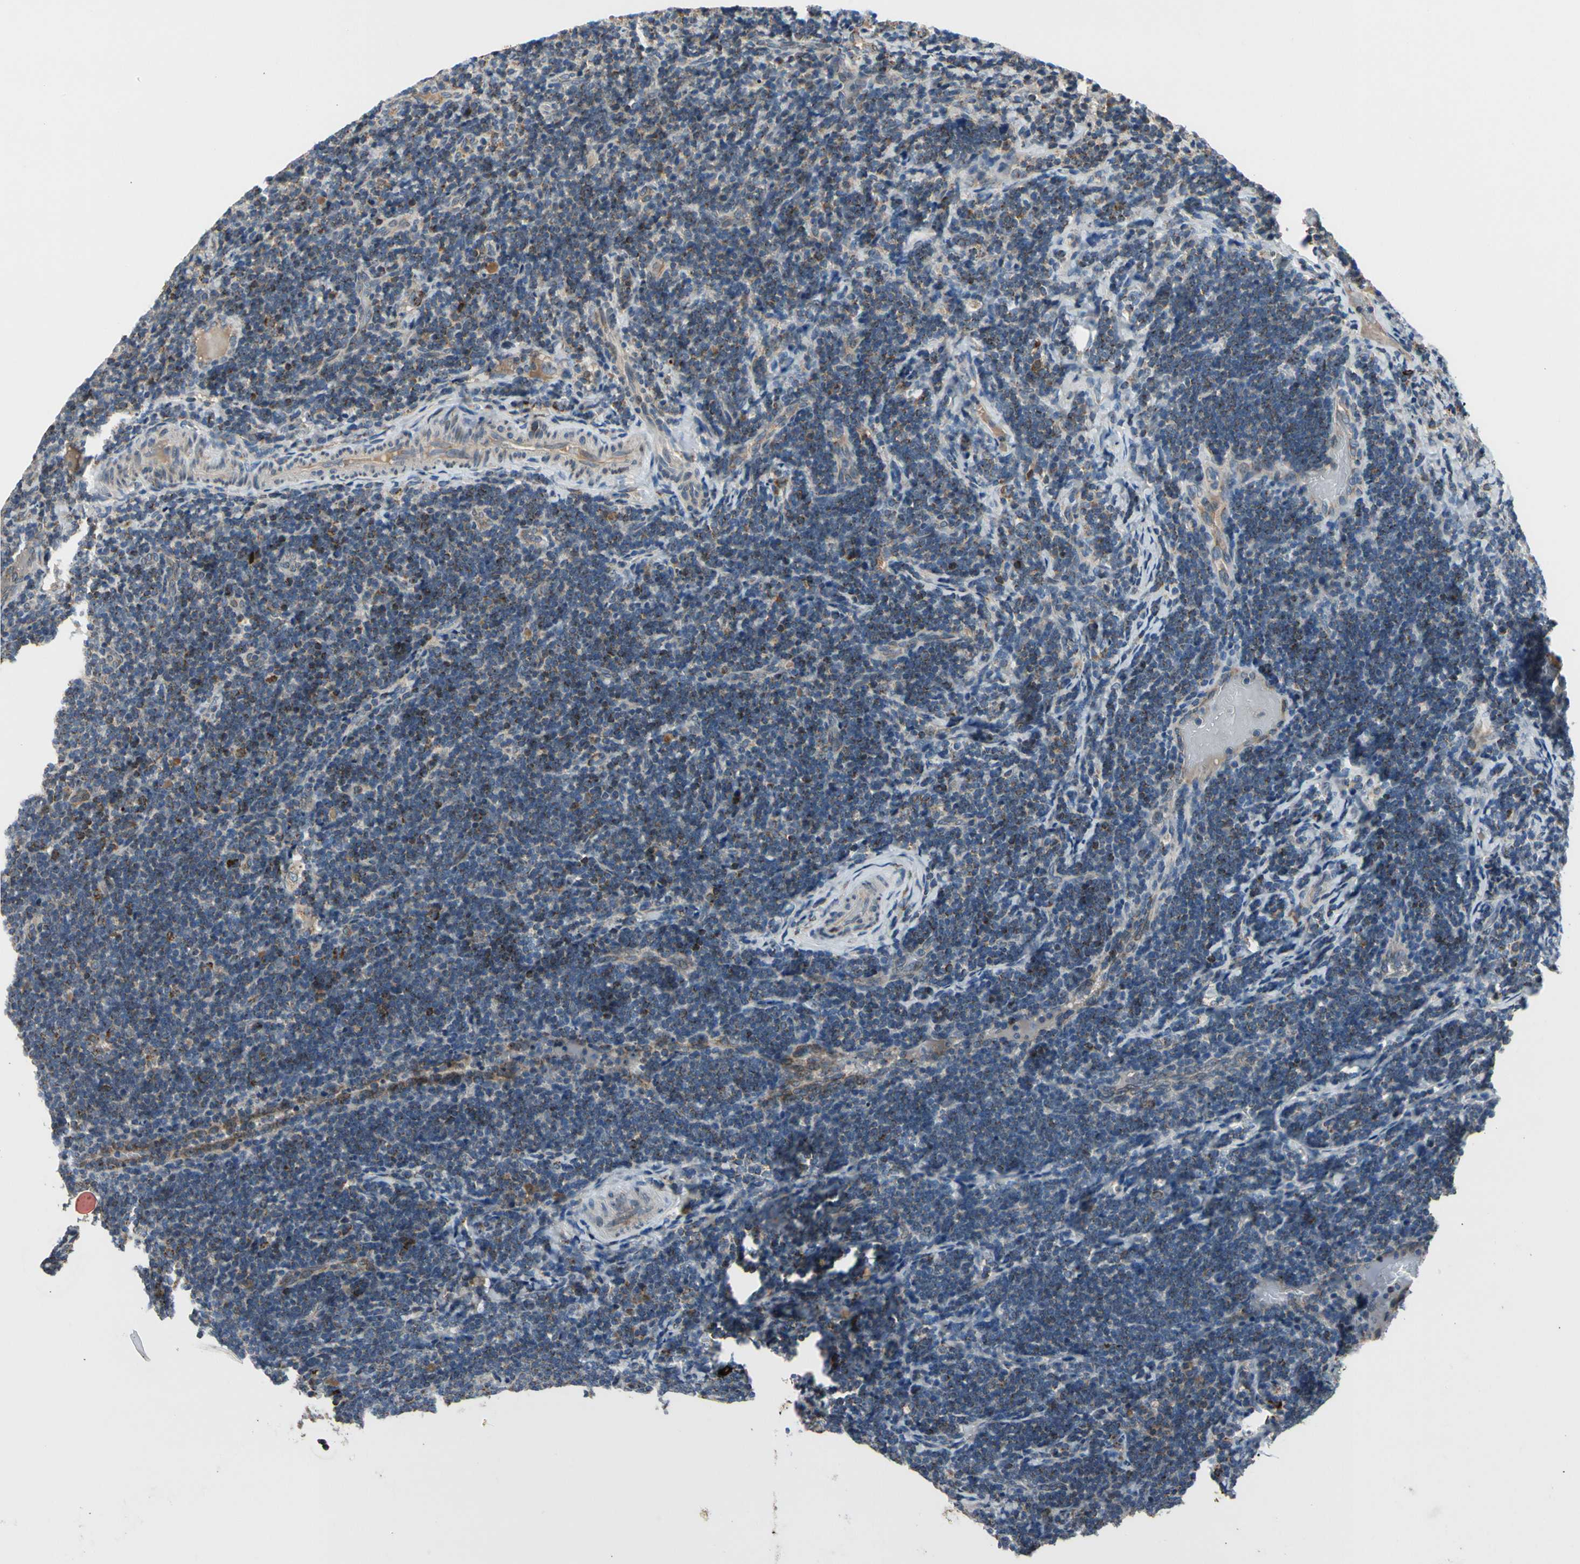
{"staining": {"intensity": "moderate", "quantity": "25%-75%", "location": "cytoplasmic/membranous,nuclear"}, "tissue": "lymph node", "cell_type": "Non-germinal center cells", "image_type": "normal", "snomed": [{"axis": "morphology", "description": "Normal tissue, NOS"}, {"axis": "topography", "description": "Lymph node"}], "caption": "Protein expression analysis of normal human lymph node reveals moderate cytoplasmic/membranous,nuclear staining in approximately 25%-75% of non-germinal center cells. Nuclei are stained in blue.", "gene": "NPHP3", "patient": {"sex": "female", "age": 14}}